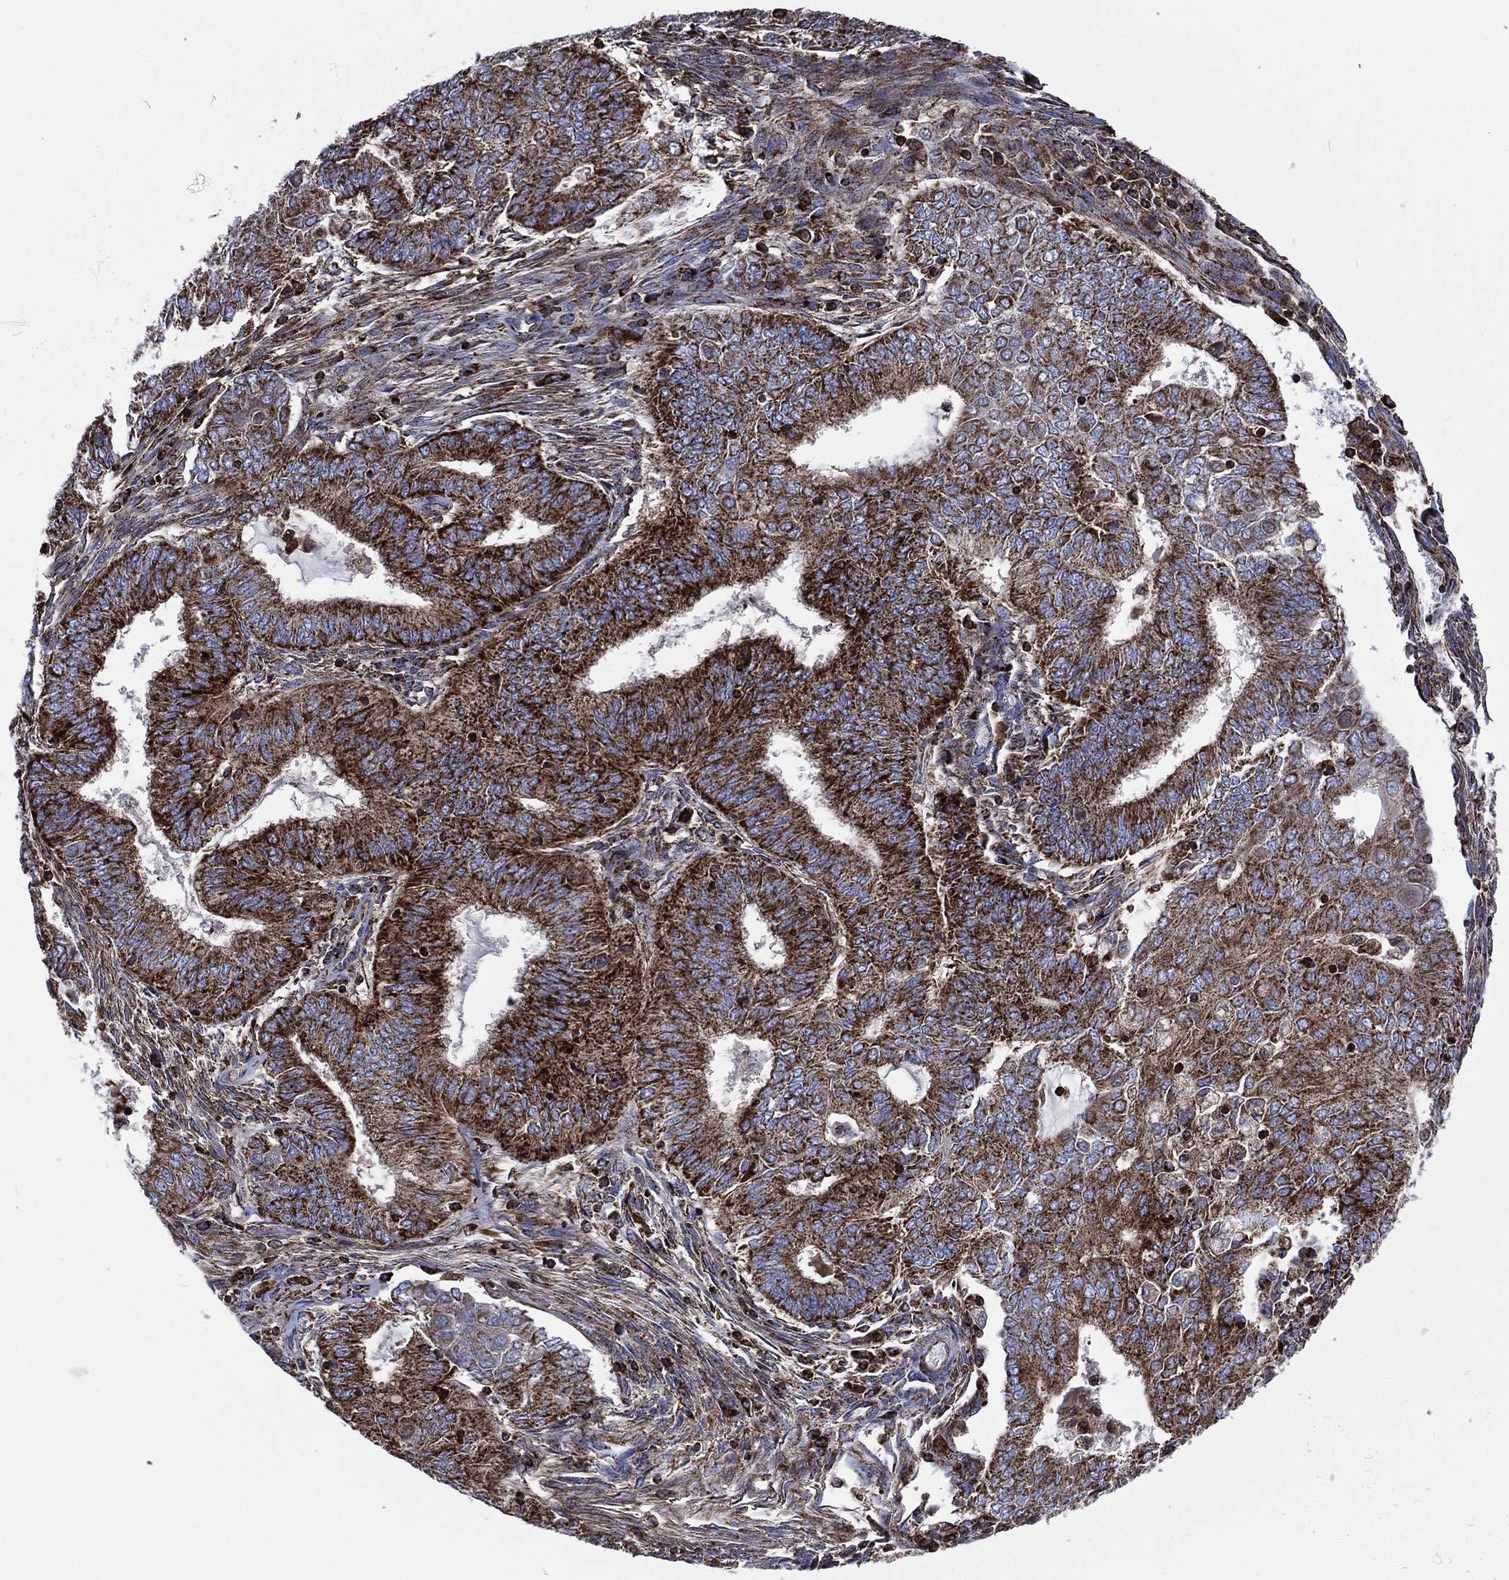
{"staining": {"intensity": "strong", "quantity": ">75%", "location": "cytoplasmic/membranous"}, "tissue": "endometrial cancer", "cell_type": "Tumor cells", "image_type": "cancer", "snomed": [{"axis": "morphology", "description": "Adenocarcinoma, NOS"}, {"axis": "topography", "description": "Endometrium"}], "caption": "Endometrial cancer (adenocarcinoma) stained for a protein displays strong cytoplasmic/membranous positivity in tumor cells.", "gene": "ANKRD37", "patient": {"sex": "female", "age": 62}}